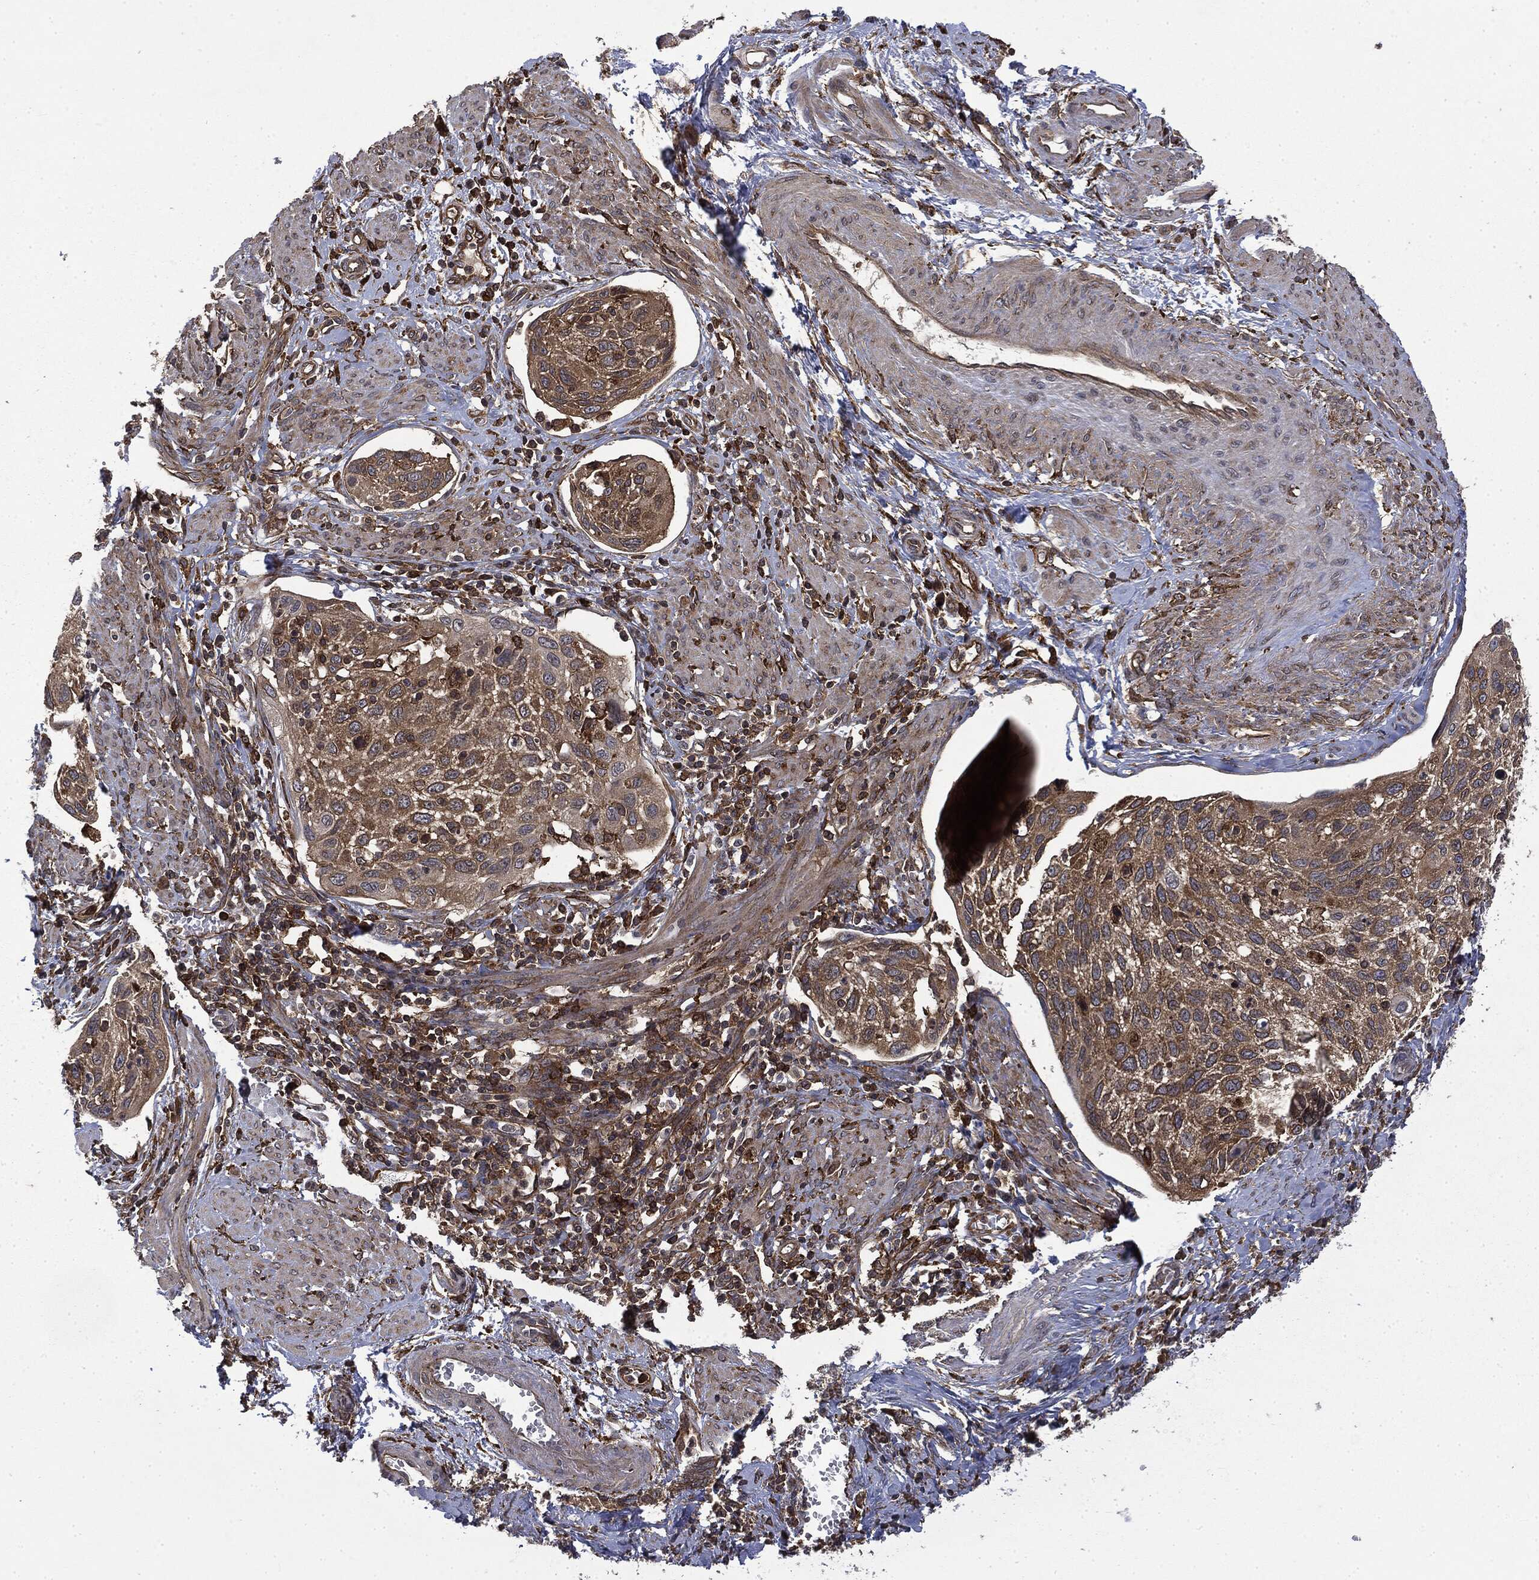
{"staining": {"intensity": "moderate", "quantity": "<25%", "location": "cytoplasmic/membranous"}, "tissue": "cervical cancer", "cell_type": "Tumor cells", "image_type": "cancer", "snomed": [{"axis": "morphology", "description": "Squamous cell carcinoma, NOS"}, {"axis": "topography", "description": "Cervix"}], "caption": "Immunohistochemical staining of human squamous cell carcinoma (cervical) exhibits moderate cytoplasmic/membranous protein staining in about <25% of tumor cells. (DAB IHC, brown staining for protein, blue staining for nuclei).", "gene": "SNX5", "patient": {"sex": "female", "age": 70}}